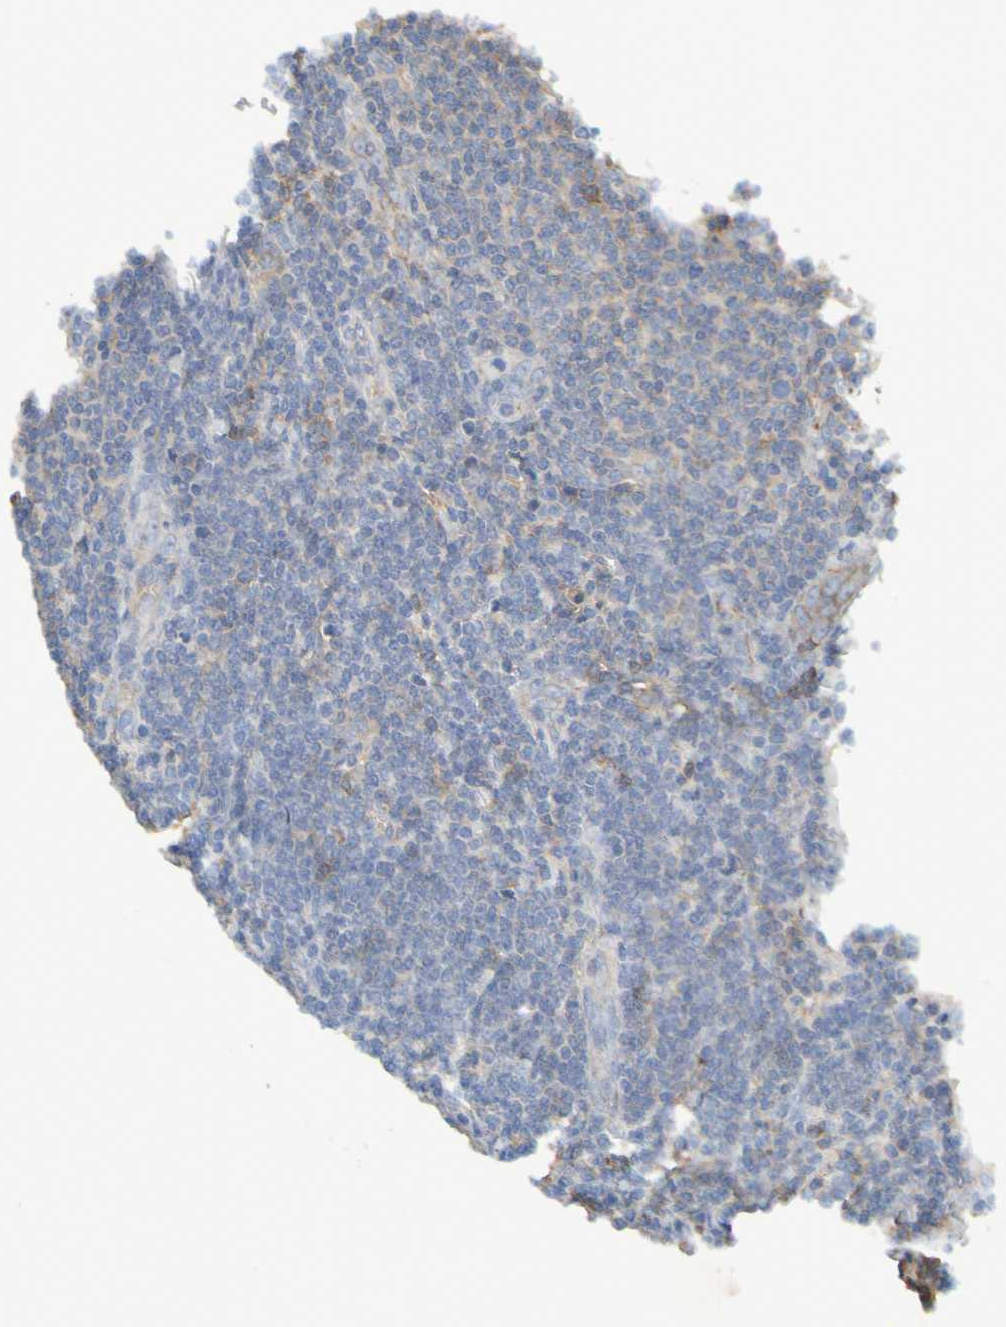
{"staining": {"intensity": "weak", "quantity": "<25%", "location": "cytoplasmic/membranous"}, "tissue": "lymphoma", "cell_type": "Tumor cells", "image_type": "cancer", "snomed": [{"axis": "morphology", "description": "Malignant lymphoma, non-Hodgkin's type, Low grade"}, {"axis": "topography", "description": "Lymph node"}], "caption": "This is a photomicrograph of immunohistochemistry staining of lymphoma, which shows no positivity in tumor cells.", "gene": "GAB3", "patient": {"sex": "male", "age": 66}}